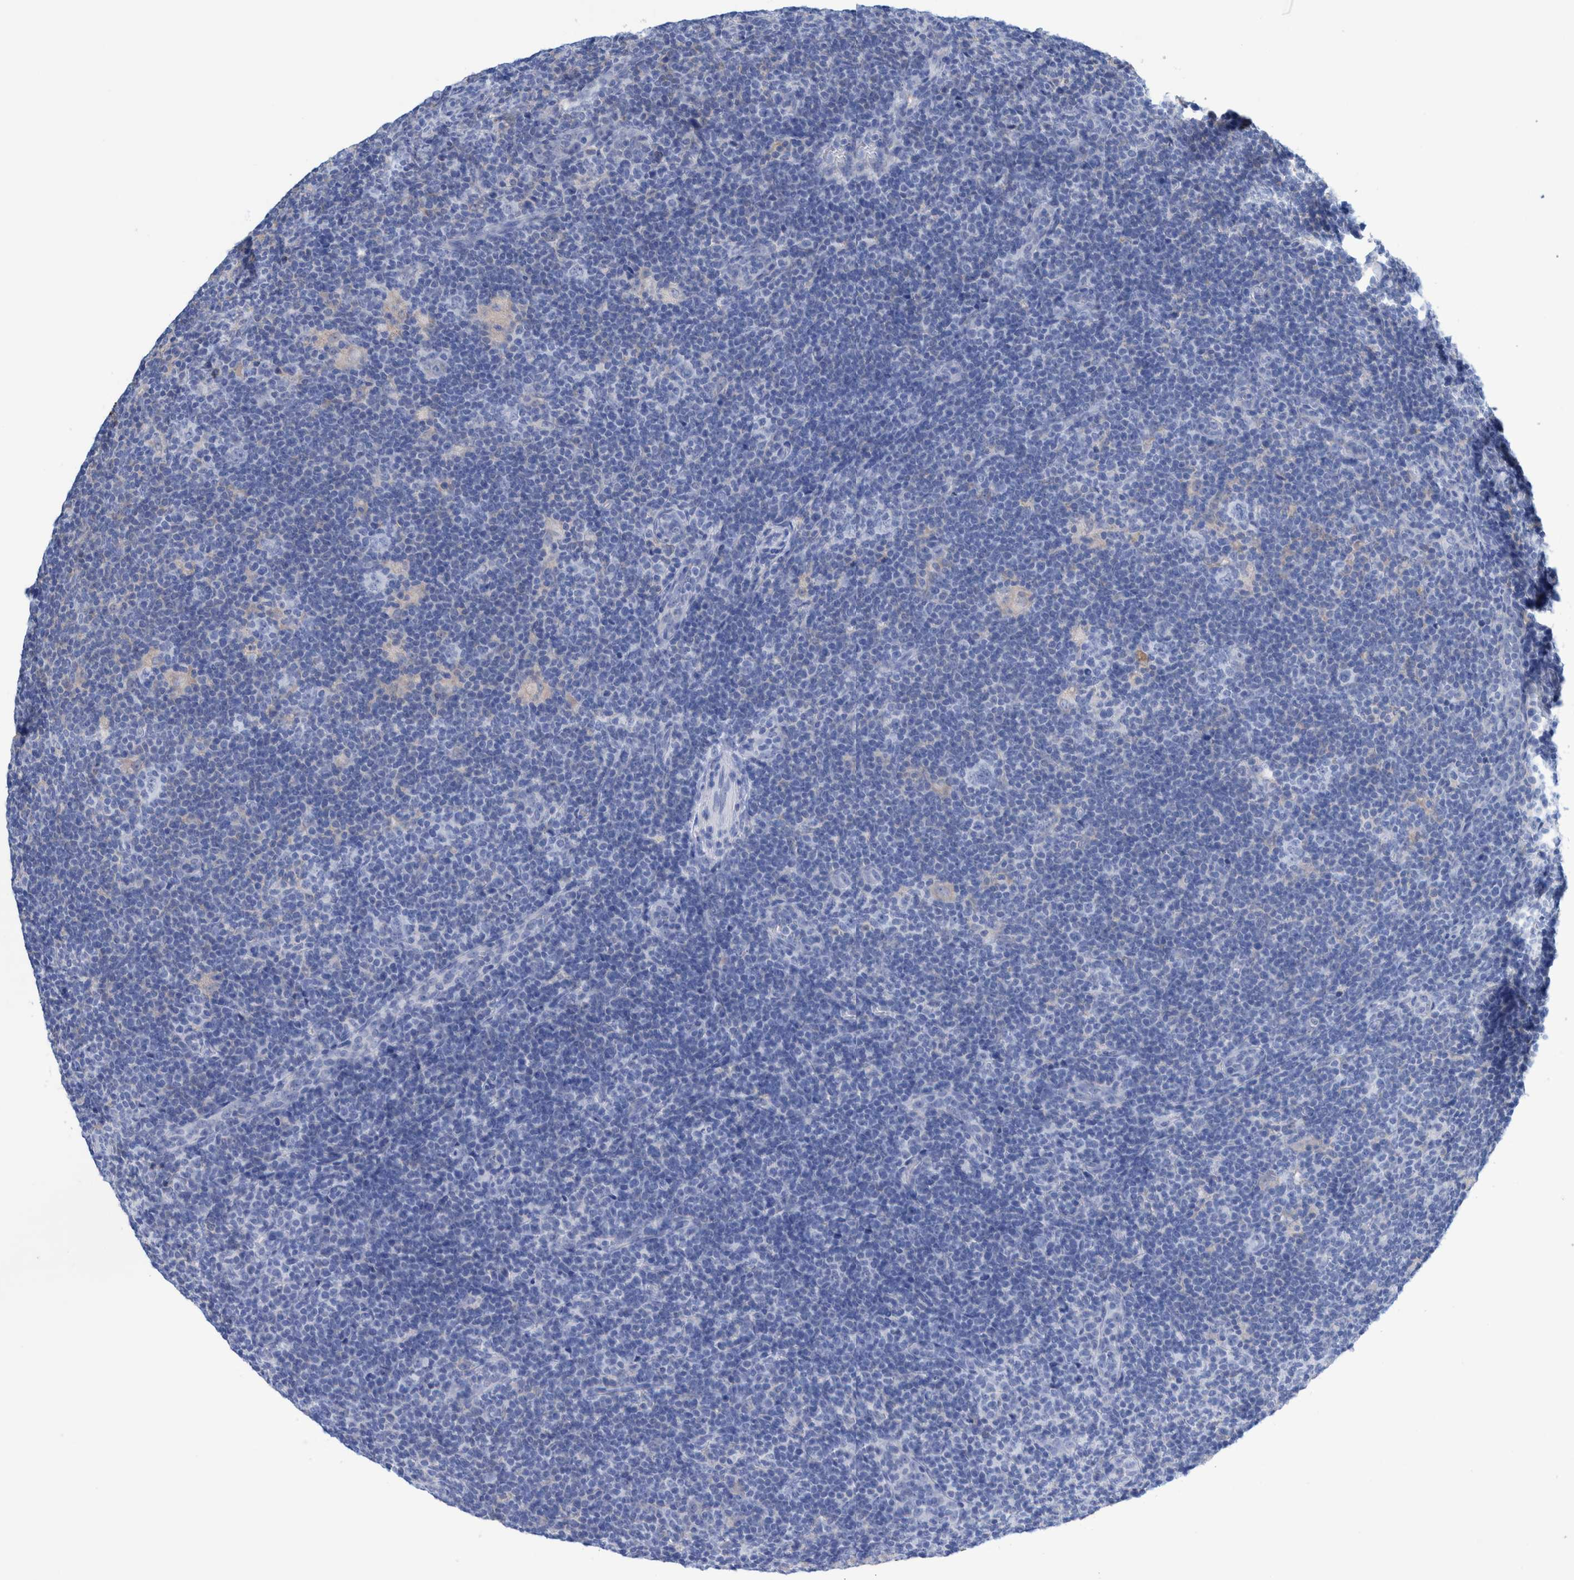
{"staining": {"intensity": "negative", "quantity": "none", "location": "none"}, "tissue": "lymphoma", "cell_type": "Tumor cells", "image_type": "cancer", "snomed": [{"axis": "morphology", "description": "Hodgkin's disease, NOS"}, {"axis": "topography", "description": "Lymph node"}], "caption": "DAB immunohistochemical staining of lymphoma displays no significant staining in tumor cells.", "gene": "KRT14", "patient": {"sex": "female", "age": 57}}